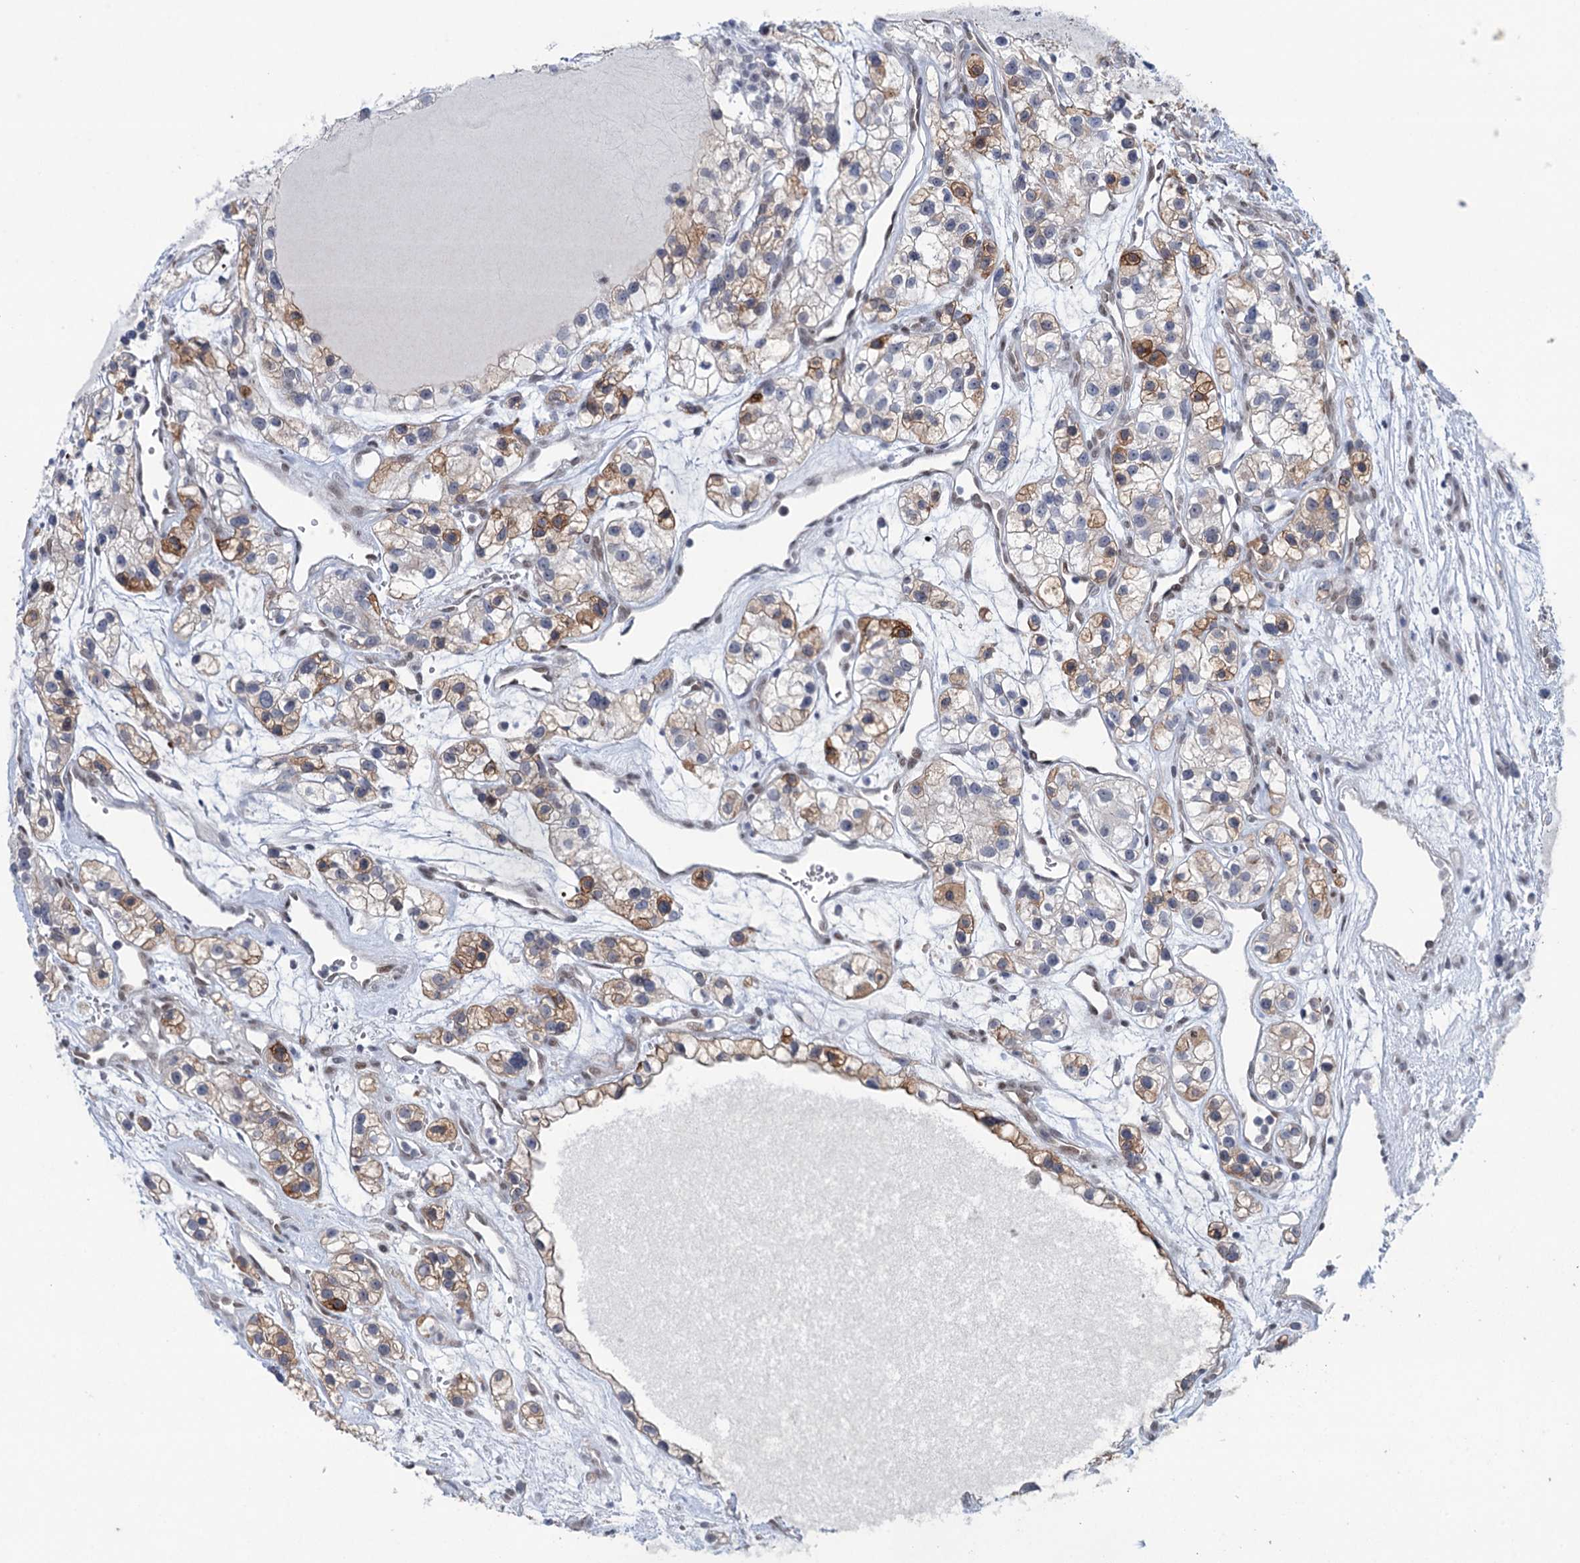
{"staining": {"intensity": "moderate", "quantity": "25%-75%", "location": "cytoplasmic/membranous"}, "tissue": "renal cancer", "cell_type": "Tumor cells", "image_type": "cancer", "snomed": [{"axis": "morphology", "description": "Adenocarcinoma, NOS"}, {"axis": "topography", "description": "Kidney"}], "caption": "Renal cancer tissue shows moderate cytoplasmic/membranous positivity in approximately 25%-75% of tumor cells", "gene": "FAM53A", "patient": {"sex": "female", "age": 57}}